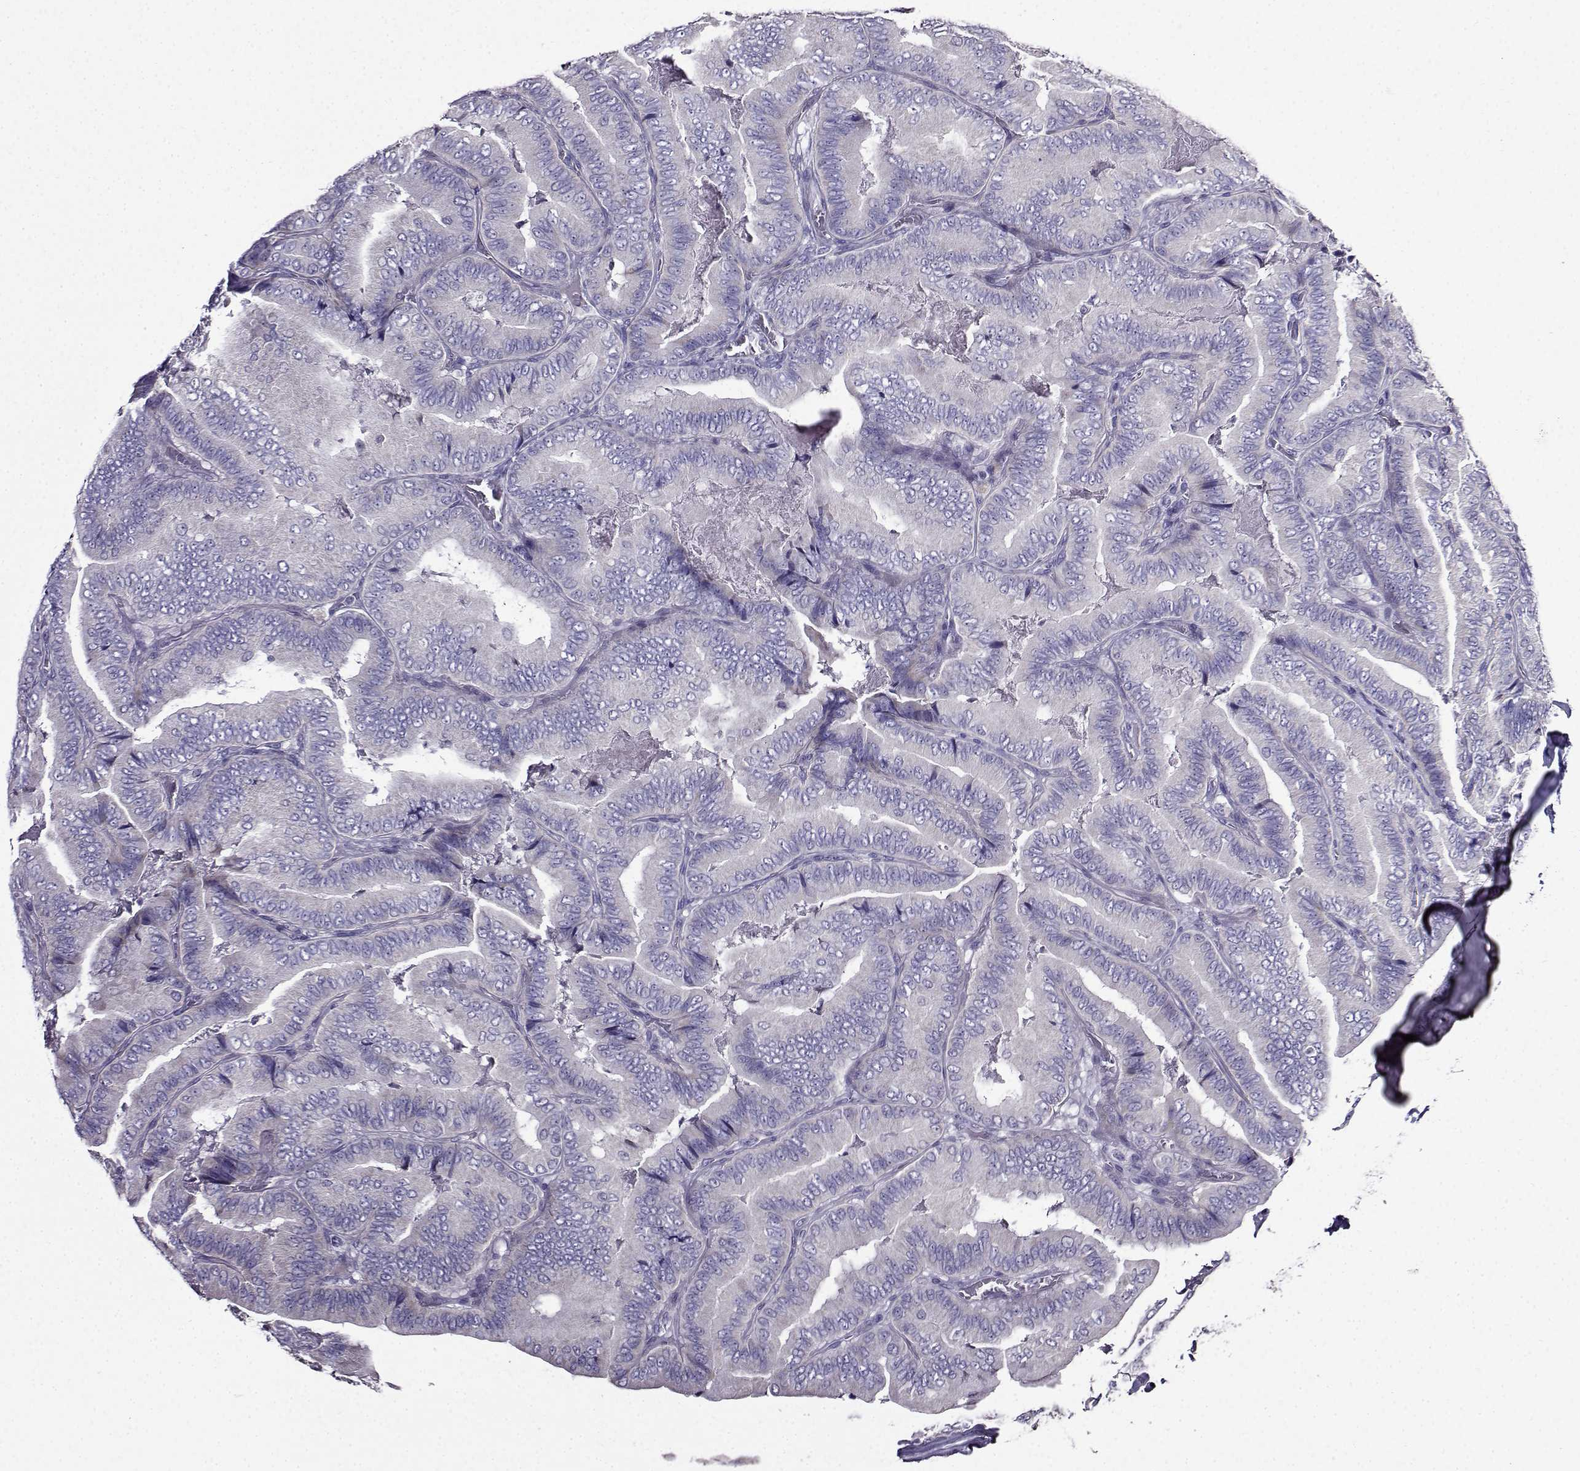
{"staining": {"intensity": "negative", "quantity": "none", "location": "none"}, "tissue": "thyroid cancer", "cell_type": "Tumor cells", "image_type": "cancer", "snomed": [{"axis": "morphology", "description": "Papillary adenocarcinoma, NOS"}, {"axis": "topography", "description": "Thyroid gland"}], "caption": "The micrograph displays no significant positivity in tumor cells of thyroid papillary adenocarcinoma. The staining was performed using DAB (3,3'-diaminobenzidine) to visualize the protein expression in brown, while the nuclei were stained in blue with hematoxylin (Magnification: 20x).", "gene": "TMEM266", "patient": {"sex": "male", "age": 61}}